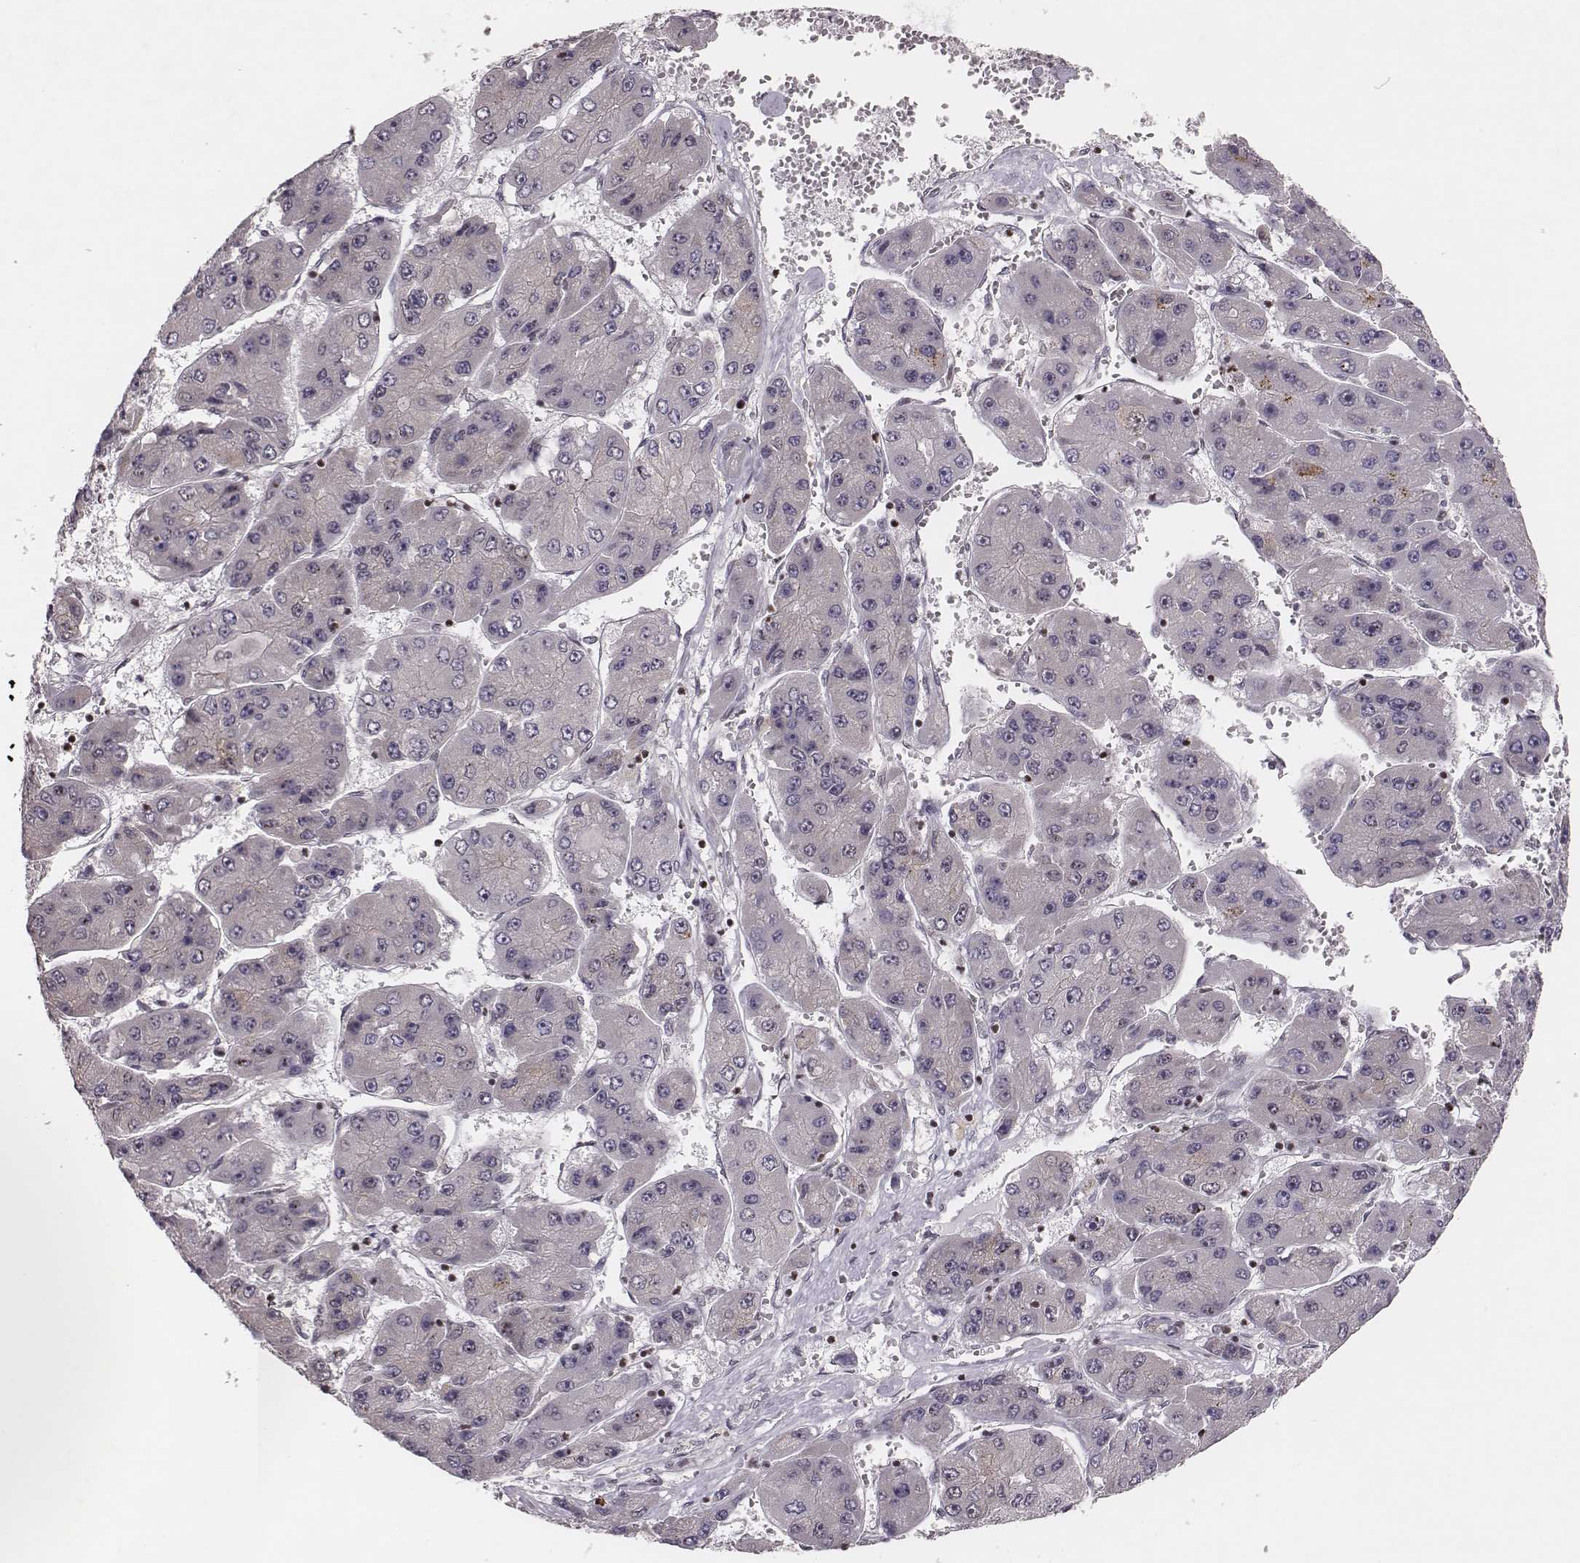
{"staining": {"intensity": "negative", "quantity": "none", "location": "none"}, "tissue": "liver cancer", "cell_type": "Tumor cells", "image_type": "cancer", "snomed": [{"axis": "morphology", "description": "Carcinoma, Hepatocellular, NOS"}, {"axis": "topography", "description": "Liver"}], "caption": "Tumor cells are negative for brown protein staining in hepatocellular carcinoma (liver). (Immunohistochemistry (ihc), brightfield microscopy, high magnification).", "gene": "WDR59", "patient": {"sex": "female", "age": 61}}